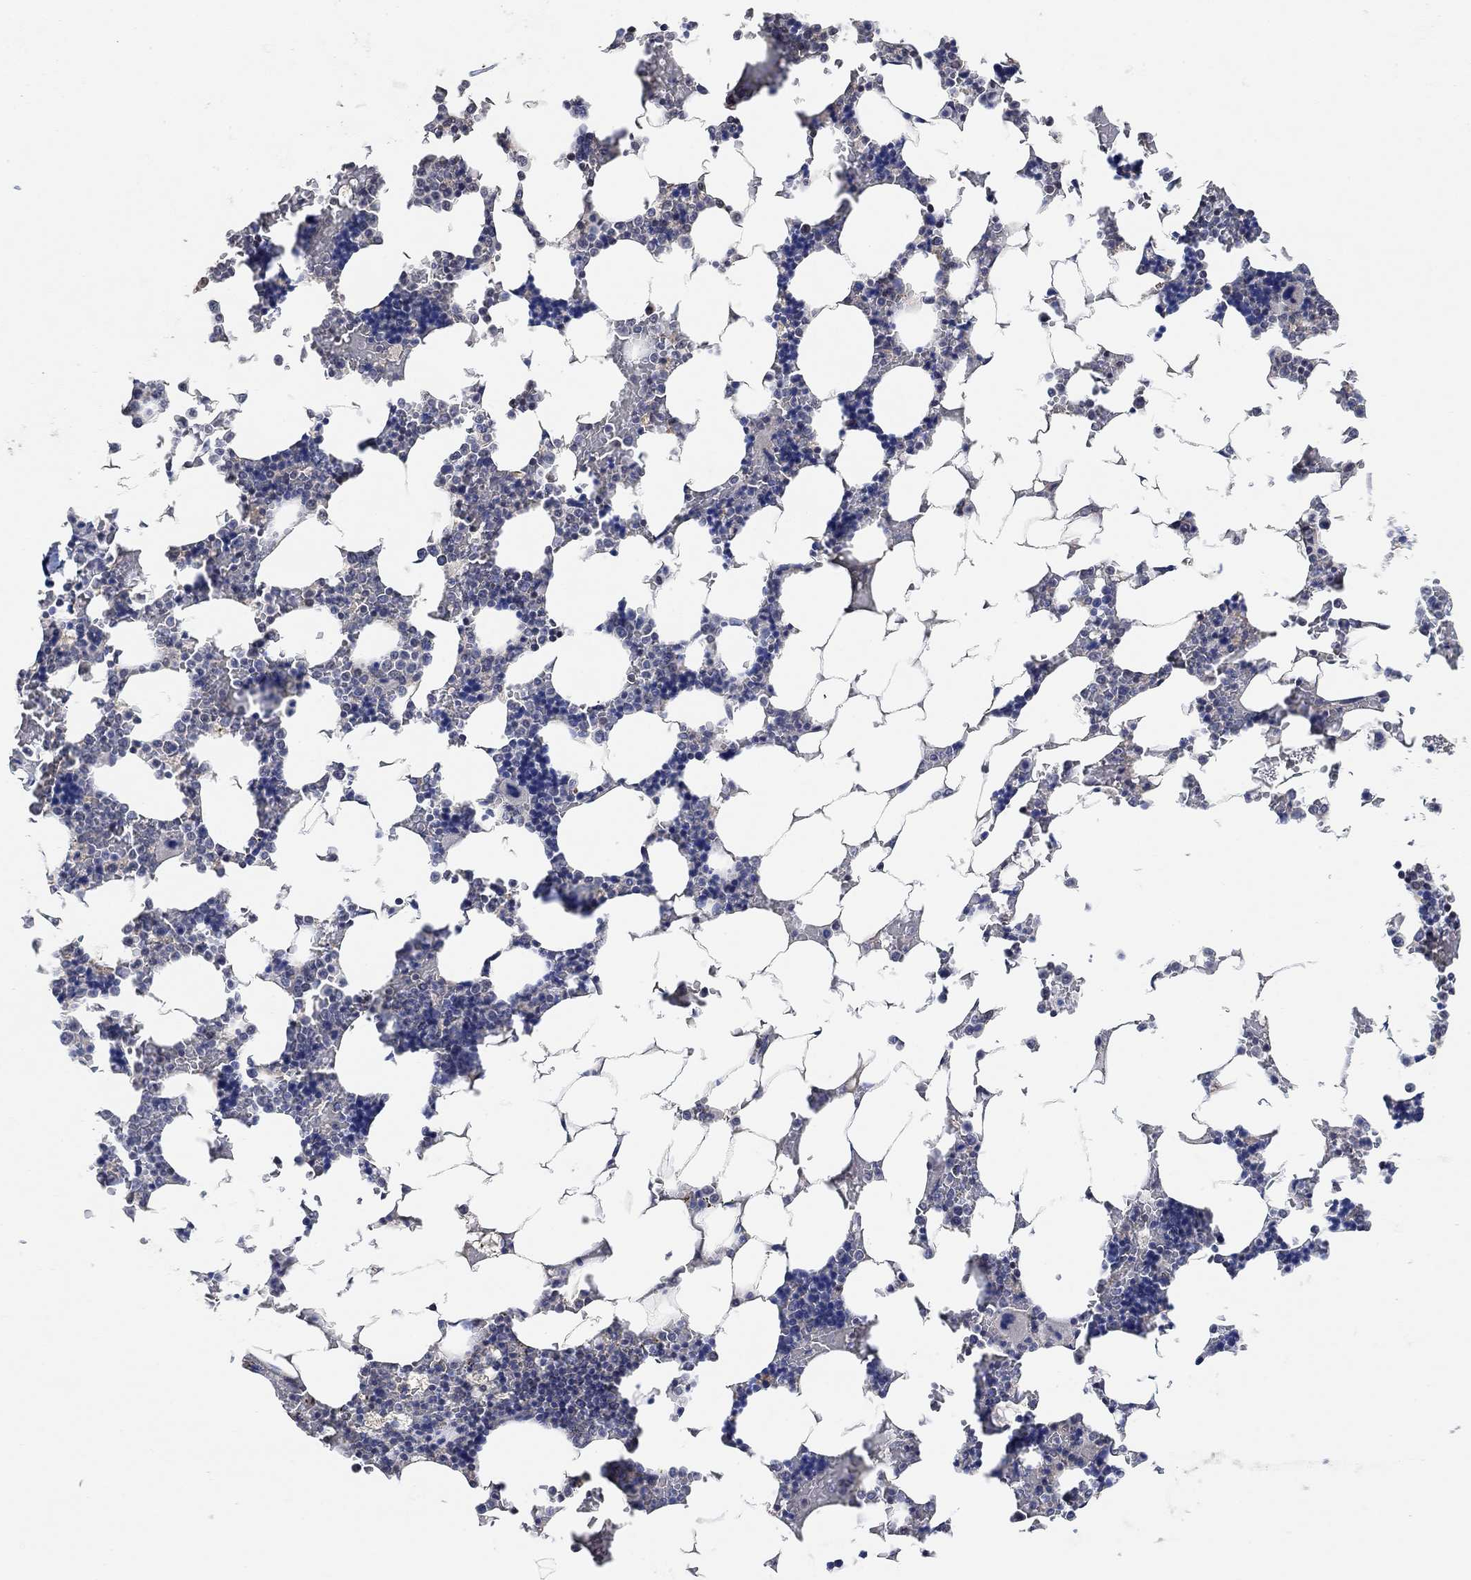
{"staining": {"intensity": "negative", "quantity": "none", "location": "none"}, "tissue": "bone marrow", "cell_type": "Hematopoietic cells", "image_type": "normal", "snomed": [{"axis": "morphology", "description": "Normal tissue, NOS"}, {"axis": "topography", "description": "Bone marrow"}], "caption": "Benign bone marrow was stained to show a protein in brown. There is no significant positivity in hematopoietic cells.", "gene": "UNC5B", "patient": {"sex": "male", "age": 51}}